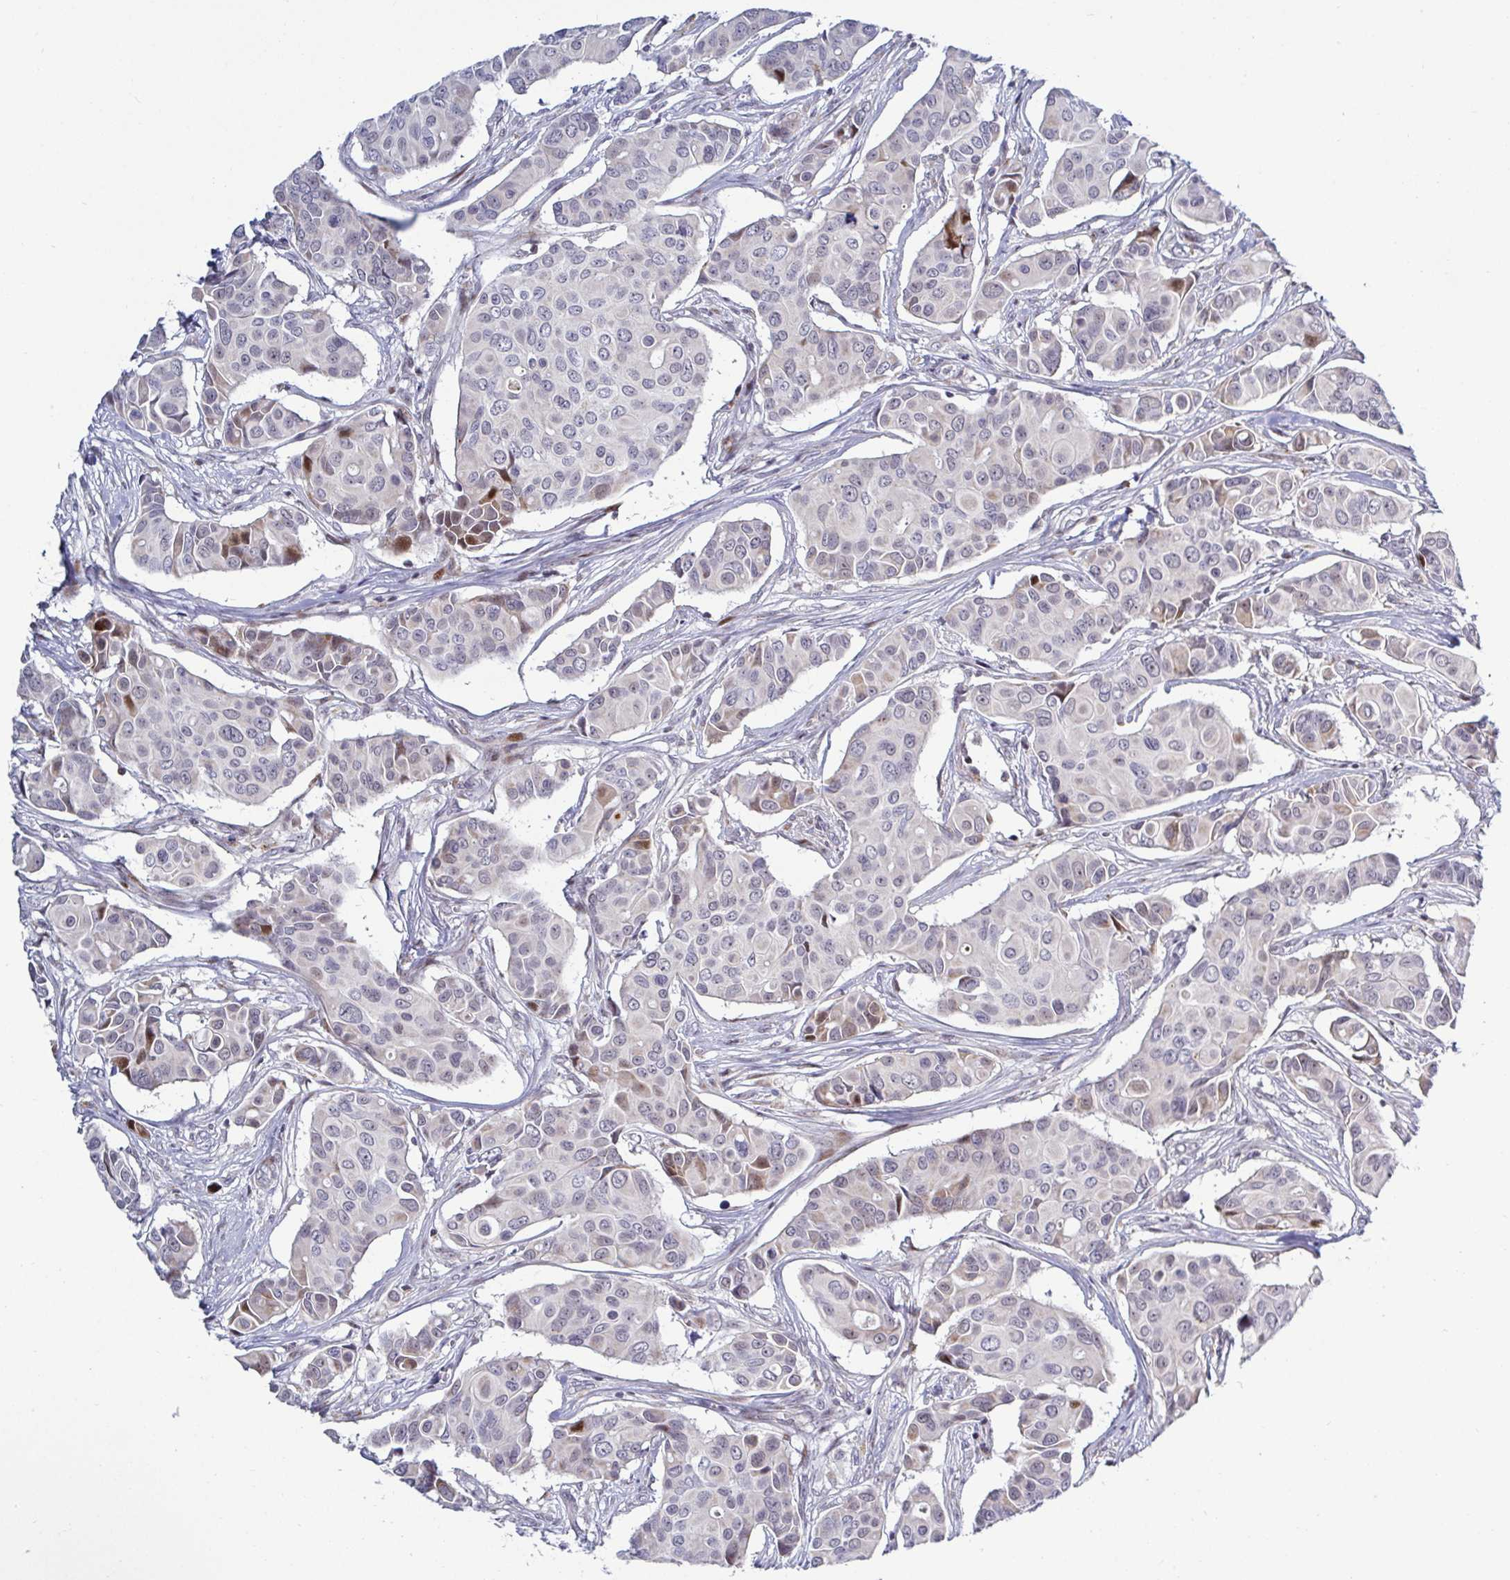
{"staining": {"intensity": "weak", "quantity": "<25%", "location": "cytoplasmic/membranous"}, "tissue": "breast cancer", "cell_type": "Tumor cells", "image_type": "cancer", "snomed": [{"axis": "morphology", "description": "Normal tissue, NOS"}, {"axis": "morphology", "description": "Duct carcinoma"}, {"axis": "topography", "description": "Skin"}, {"axis": "topography", "description": "Breast"}], "caption": "A histopathology image of breast cancer (invasive ductal carcinoma) stained for a protein shows no brown staining in tumor cells. (Stains: DAB immunohistochemistry with hematoxylin counter stain, Microscopy: brightfield microscopy at high magnification).", "gene": "DZIP1", "patient": {"sex": "female", "age": 54}}